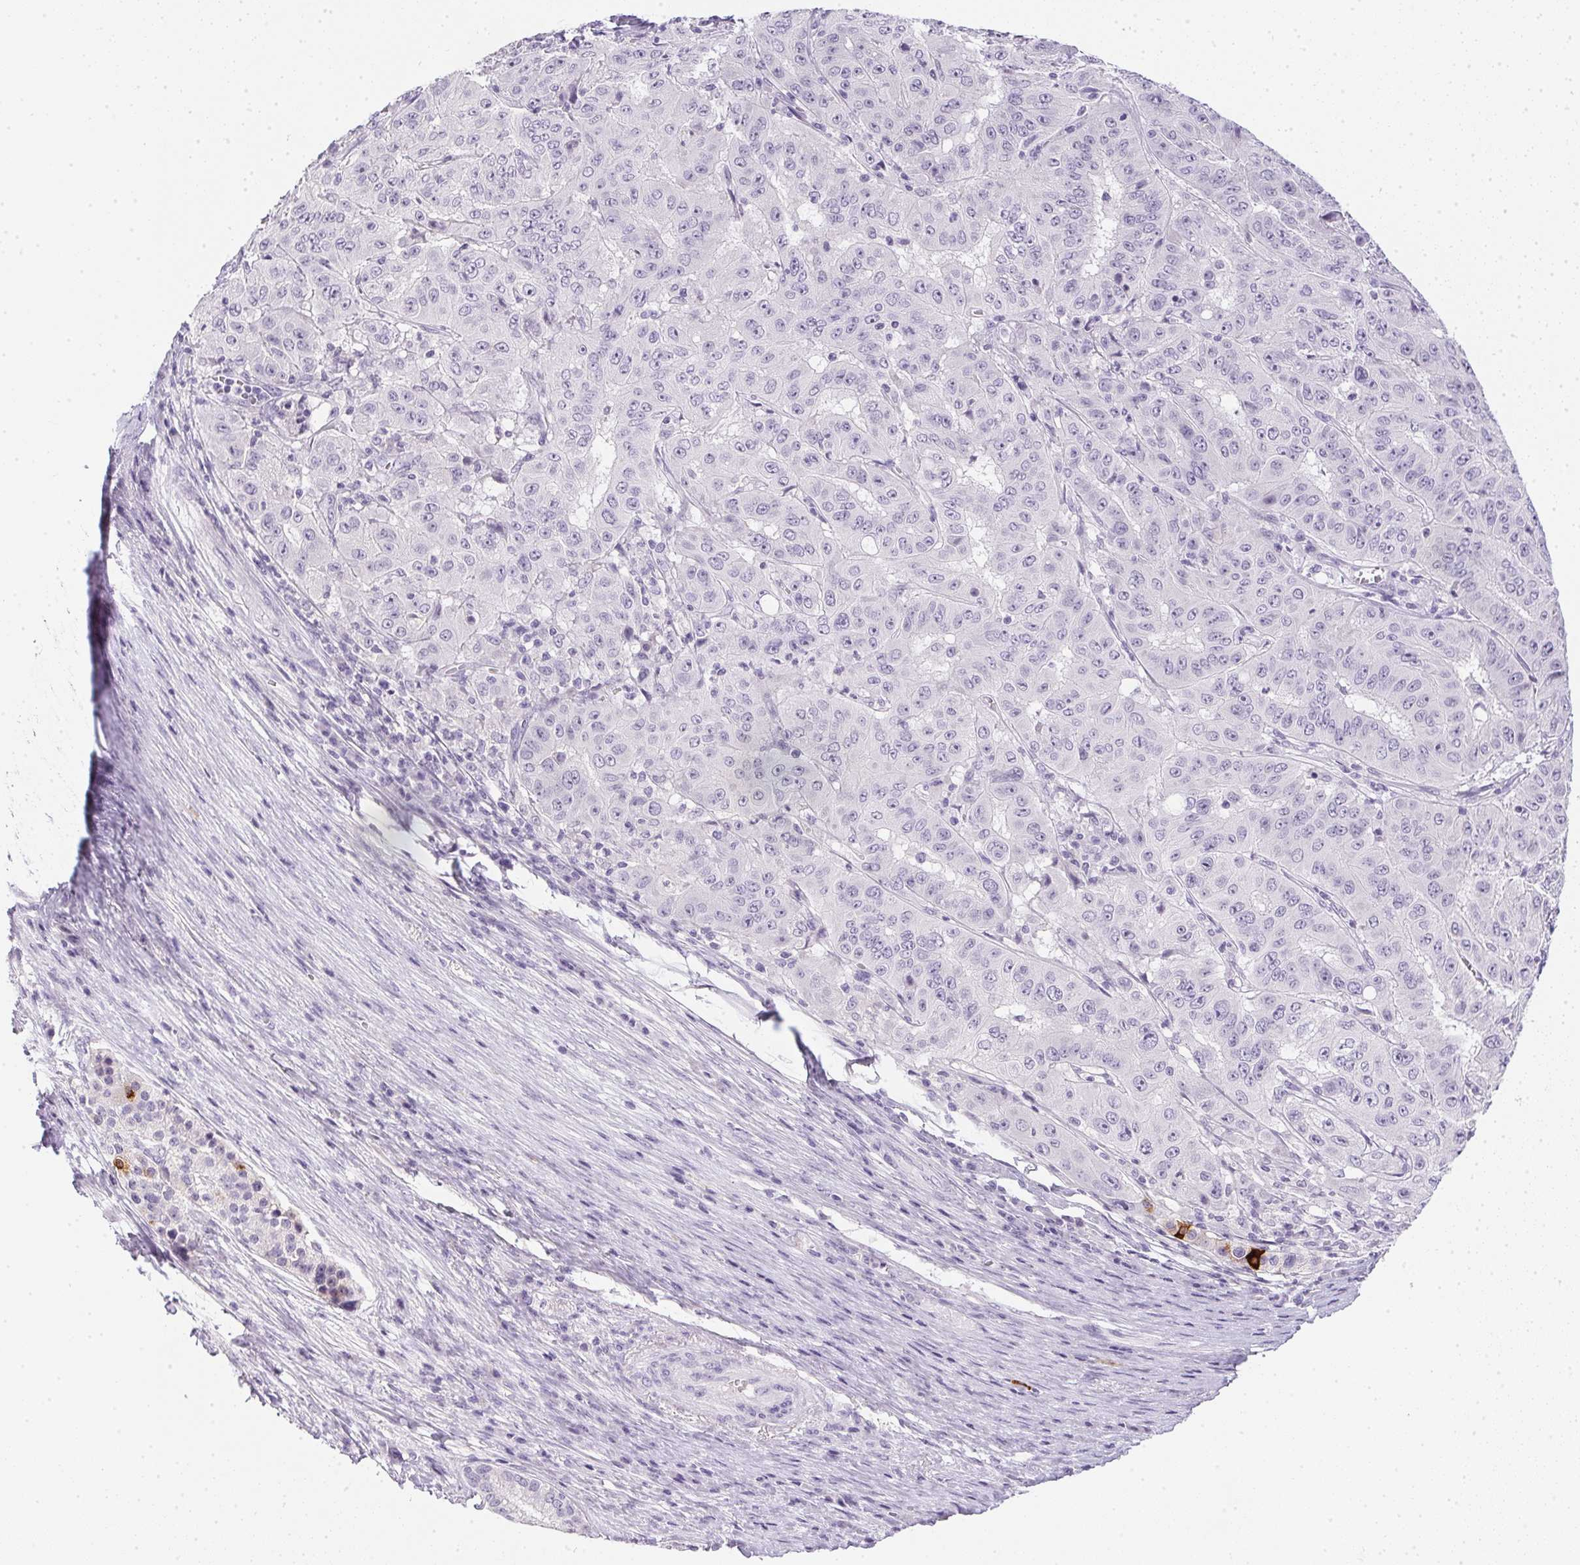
{"staining": {"intensity": "negative", "quantity": "none", "location": "none"}, "tissue": "pancreatic cancer", "cell_type": "Tumor cells", "image_type": "cancer", "snomed": [{"axis": "morphology", "description": "Adenocarcinoma, NOS"}, {"axis": "topography", "description": "Pancreas"}], "caption": "There is no significant expression in tumor cells of pancreatic cancer (adenocarcinoma).", "gene": "PPY", "patient": {"sex": "male", "age": 63}}